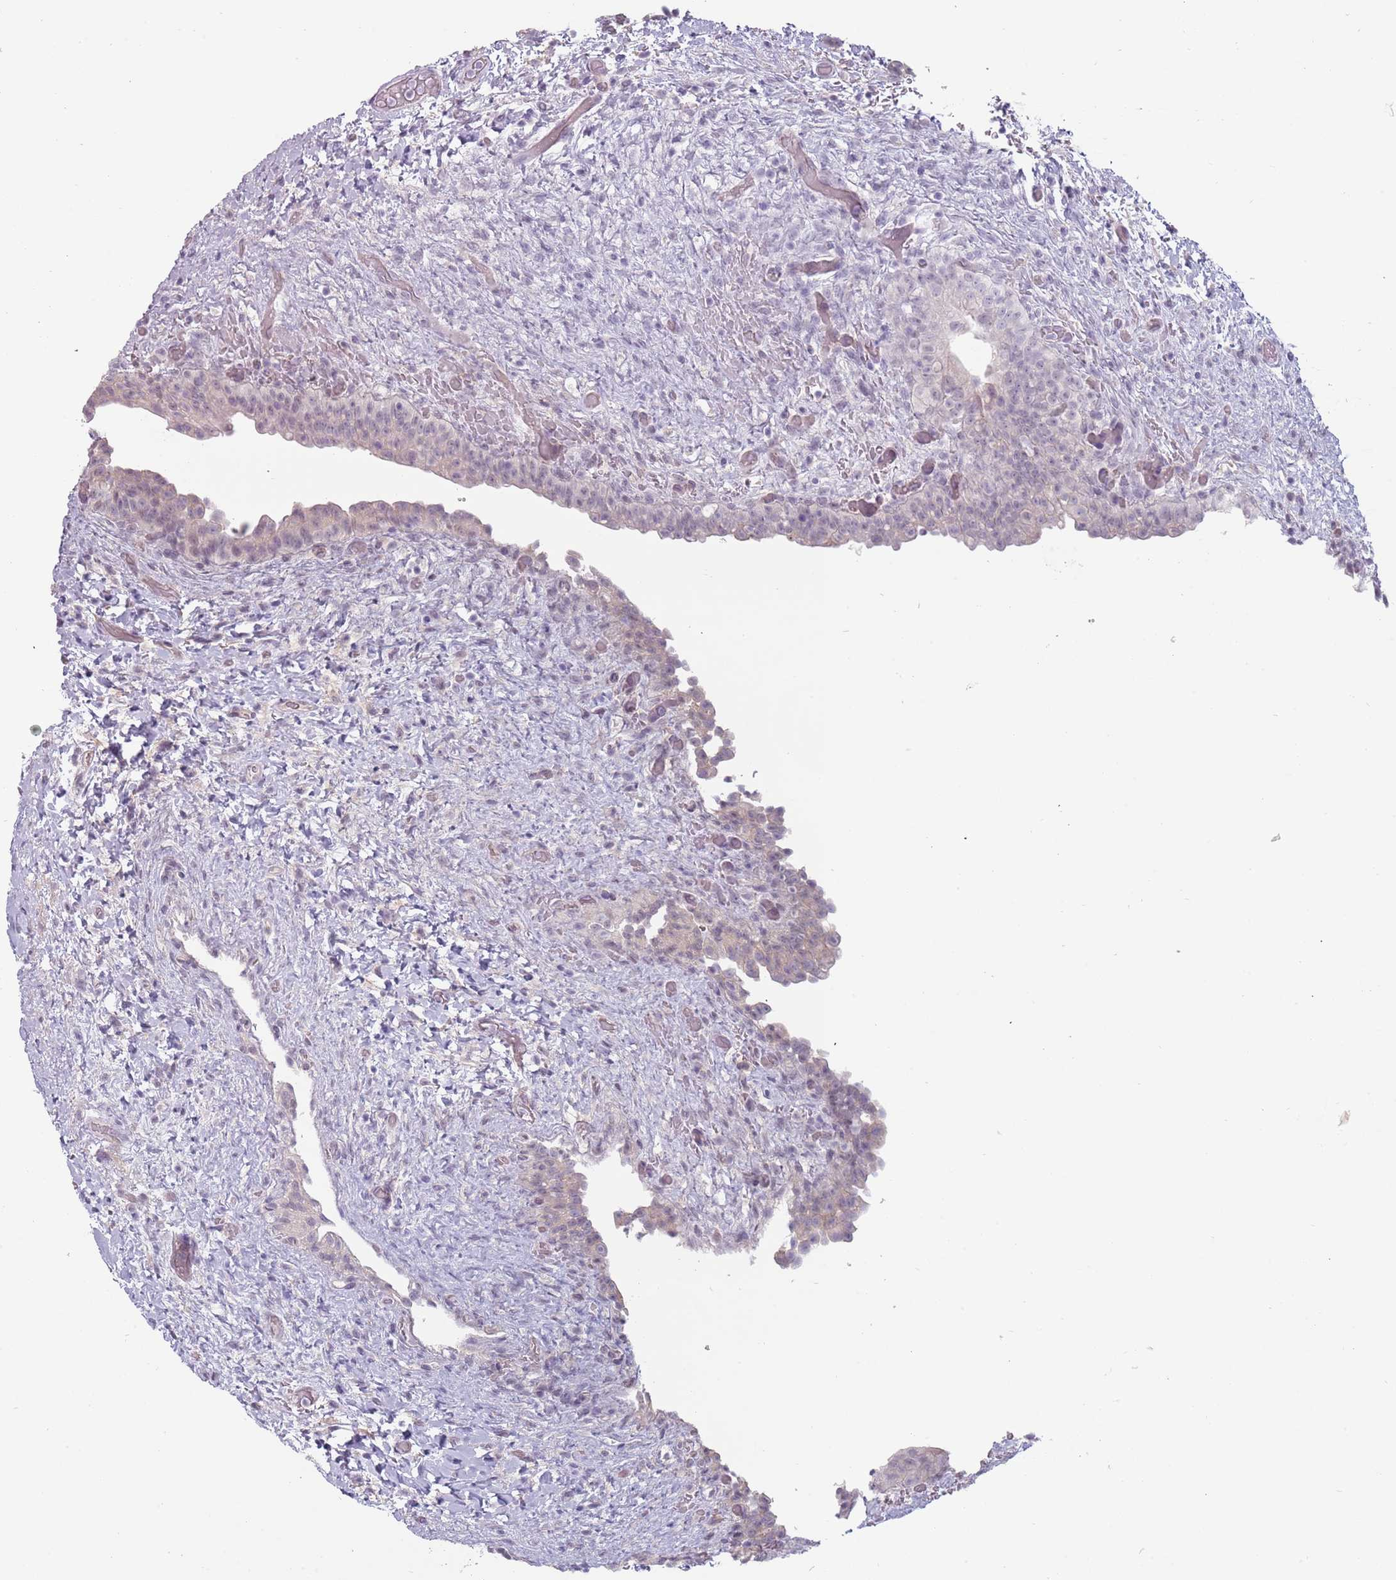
{"staining": {"intensity": "negative", "quantity": "none", "location": "none"}, "tissue": "urinary bladder", "cell_type": "Urothelial cells", "image_type": "normal", "snomed": [{"axis": "morphology", "description": "Normal tissue, NOS"}, {"axis": "topography", "description": "Urinary bladder"}], "caption": "Immunohistochemistry photomicrograph of normal urinary bladder: urinary bladder stained with DAB (3,3'-diaminobenzidine) demonstrates no significant protein positivity in urothelial cells.", "gene": "RFX2", "patient": {"sex": "male", "age": 69}}